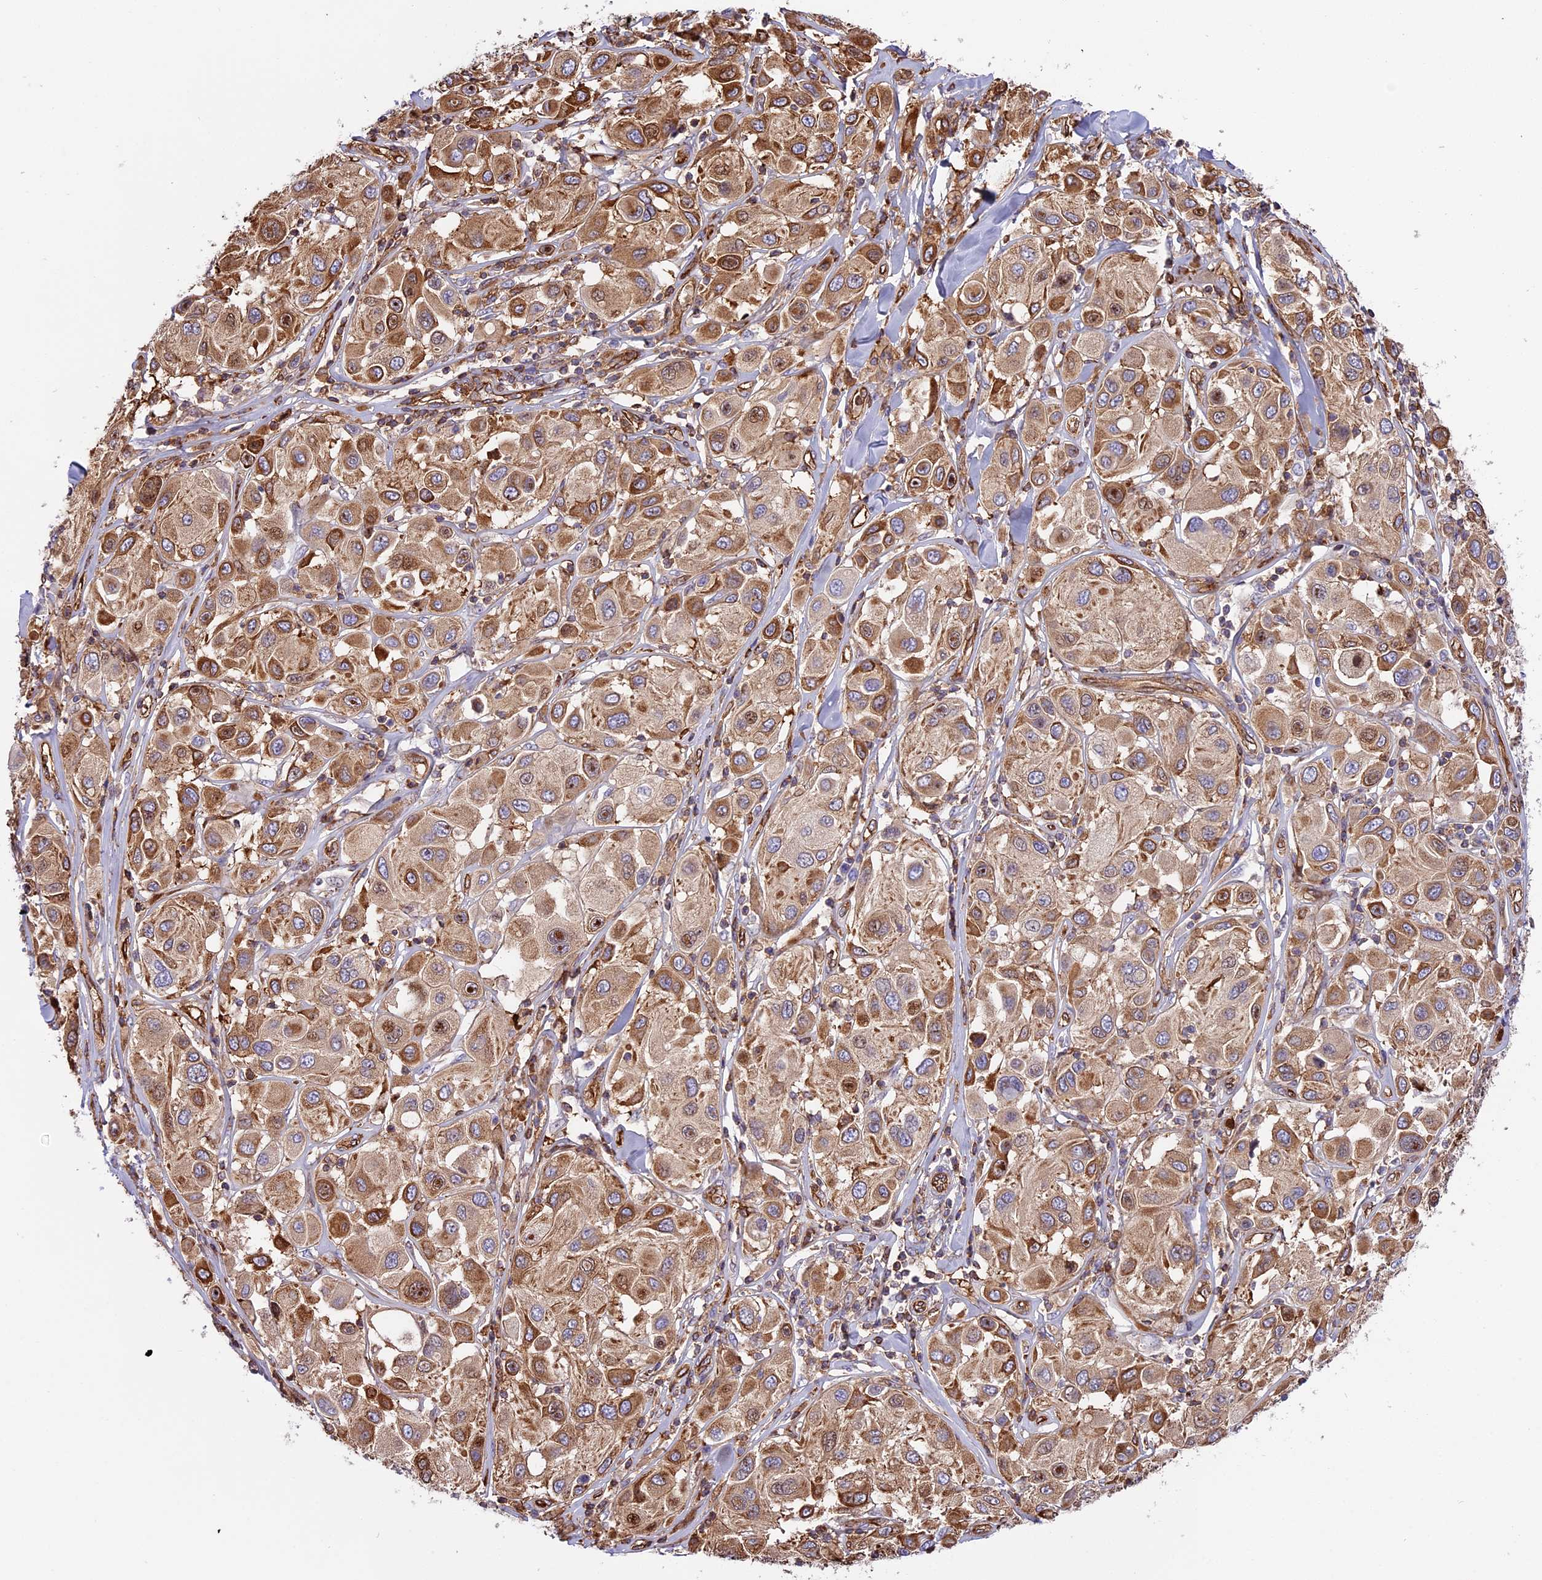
{"staining": {"intensity": "moderate", "quantity": ">75%", "location": "cytoplasmic/membranous"}, "tissue": "melanoma", "cell_type": "Tumor cells", "image_type": "cancer", "snomed": [{"axis": "morphology", "description": "Malignant melanoma, Metastatic site"}, {"axis": "topography", "description": "Skin"}], "caption": "Immunohistochemical staining of malignant melanoma (metastatic site) exhibits medium levels of moderate cytoplasmic/membranous protein expression in approximately >75% of tumor cells.", "gene": "CD99L2", "patient": {"sex": "male", "age": 41}}